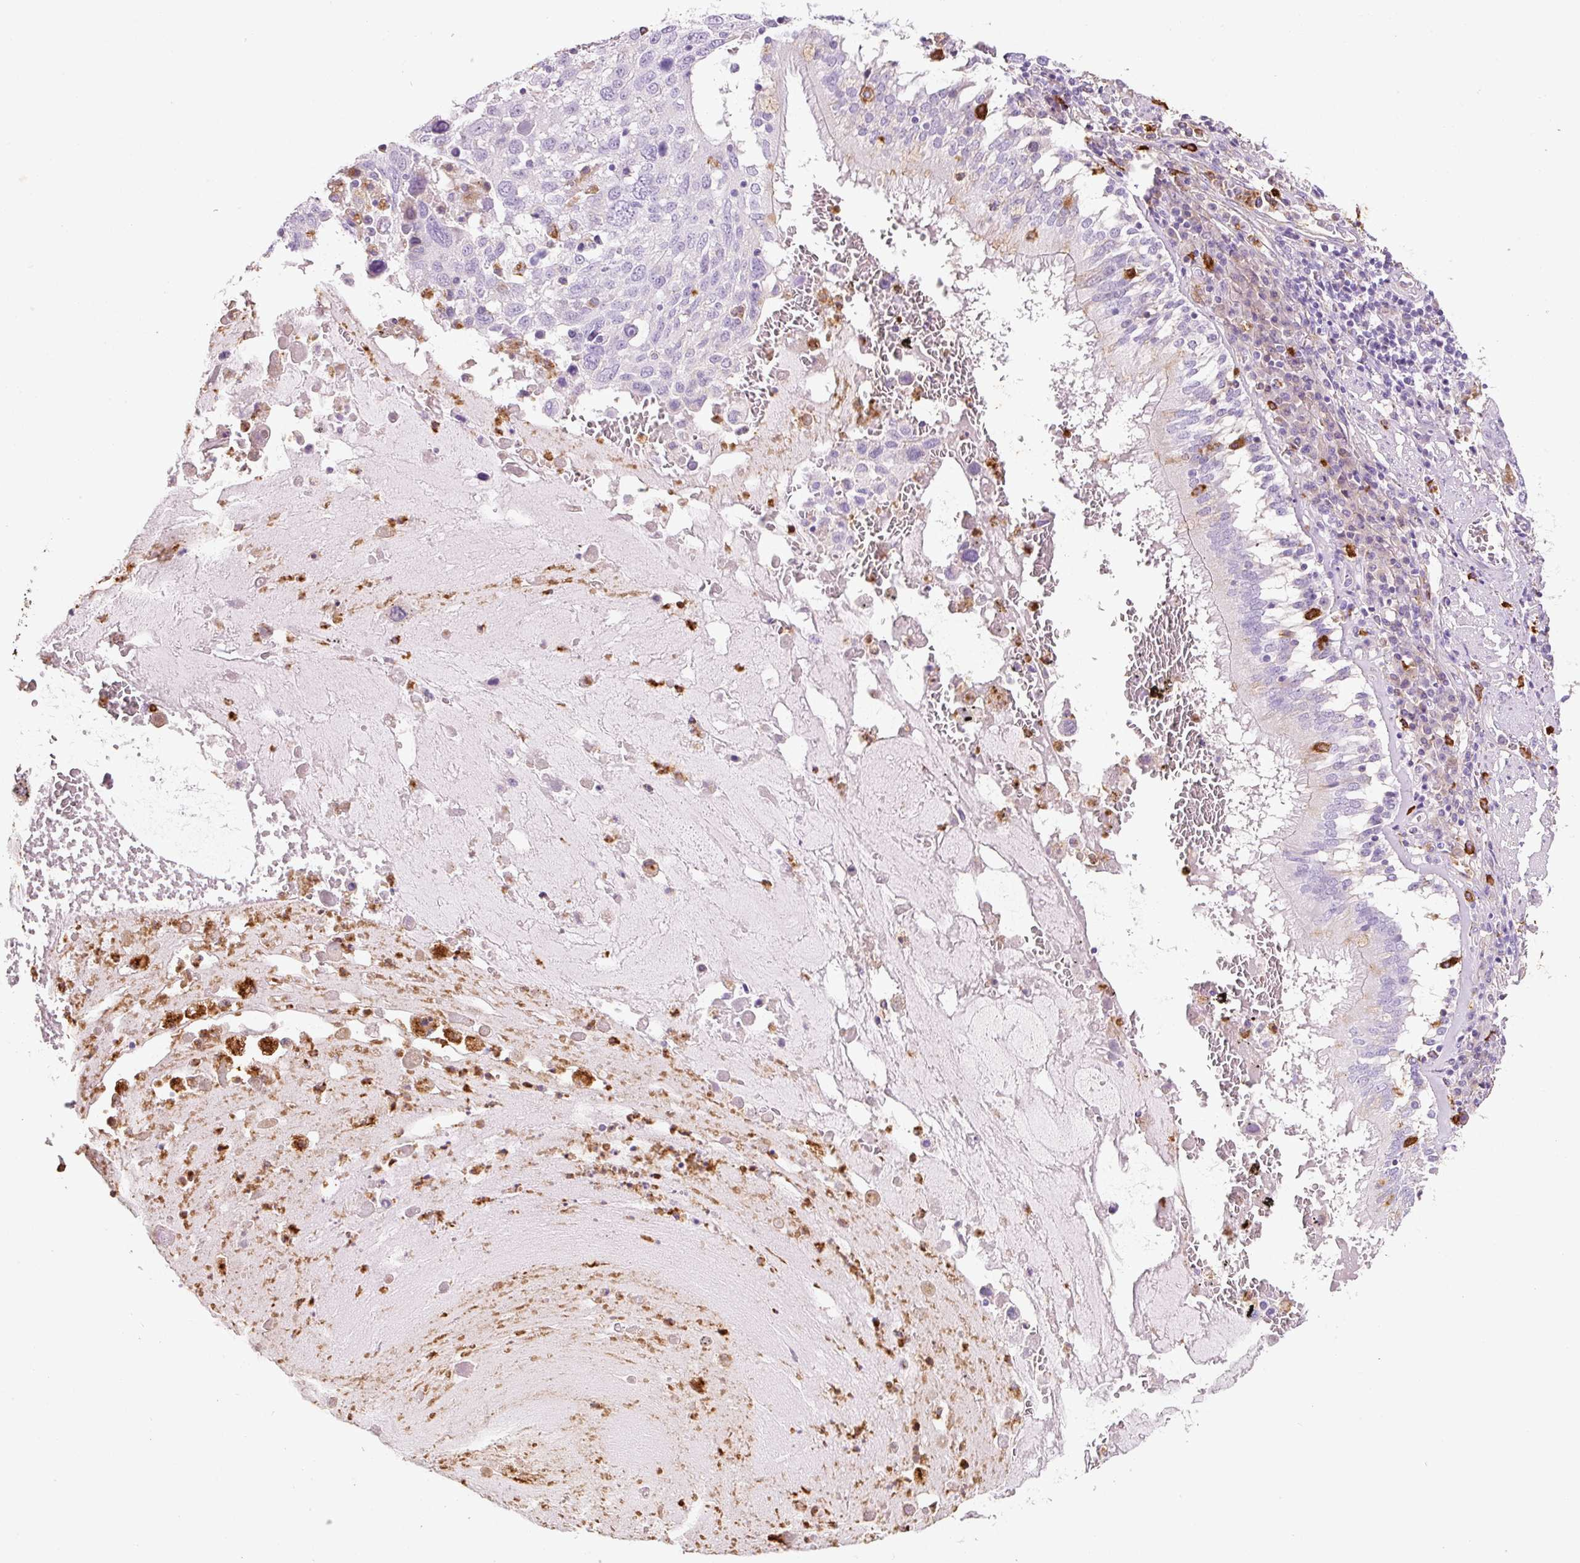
{"staining": {"intensity": "negative", "quantity": "none", "location": "none"}, "tissue": "lung cancer", "cell_type": "Tumor cells", "image_type": "cancer", "snomed": [{"axis": "morphology", "description": "Squamous cell carcinoma, NOS"}, {"axis": "topography", "description": "Lung"}], "caption": "Photomicrograph shows no significant protein positivity in tumor cells of lung cancer (squamous cell carcinoma).", "gene": "TMC8", "patient": {"sex": "male", "age": 65}}